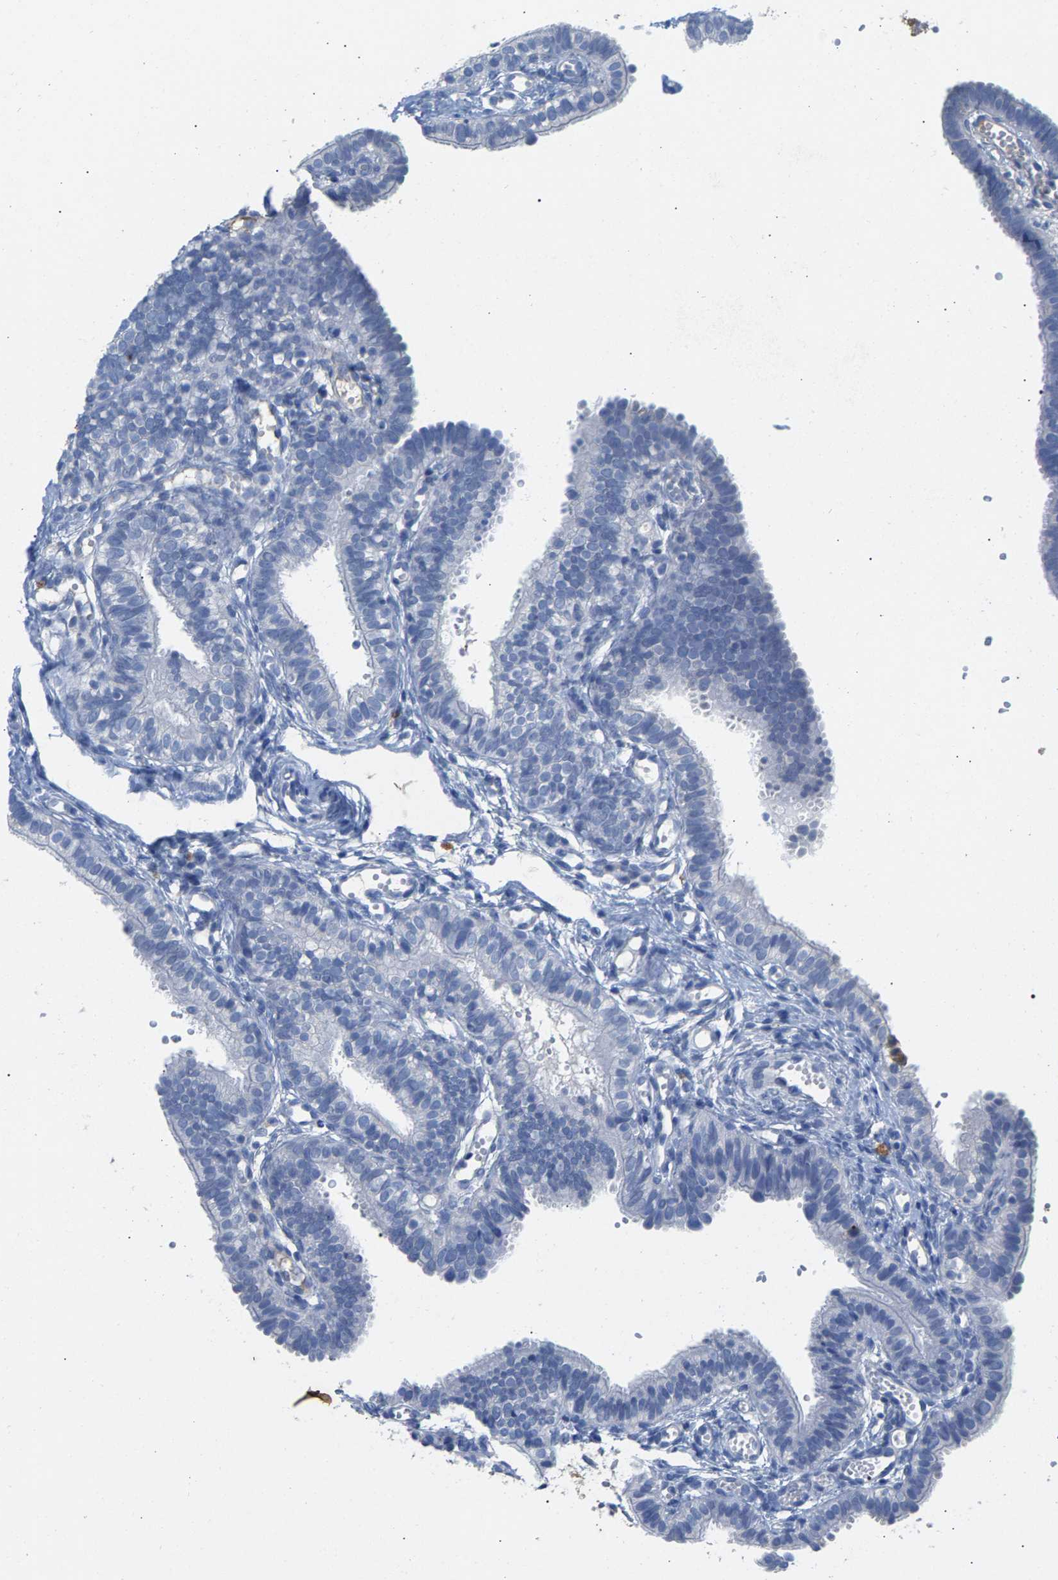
{"staining": {"intensity": "negative", "quantity": "none", "location": "none"}, "tissue": "fallopian tube", "cell_type": "Glandular cells", "image_type": "normal", "snomed": [{"axis": "morphology", "description": "Normal tissue, NOS"}, {"axis": "topography", "description": "Fallopian tube"}, {"axis": "topography", "description": "Placenta"}], "caption": "DAB immunohistochemical staining of benign human fallopian tube reveals no significant staining in glandular cells.", "gene": "APOH", "patient": {"sex": "female", "age": 34}}